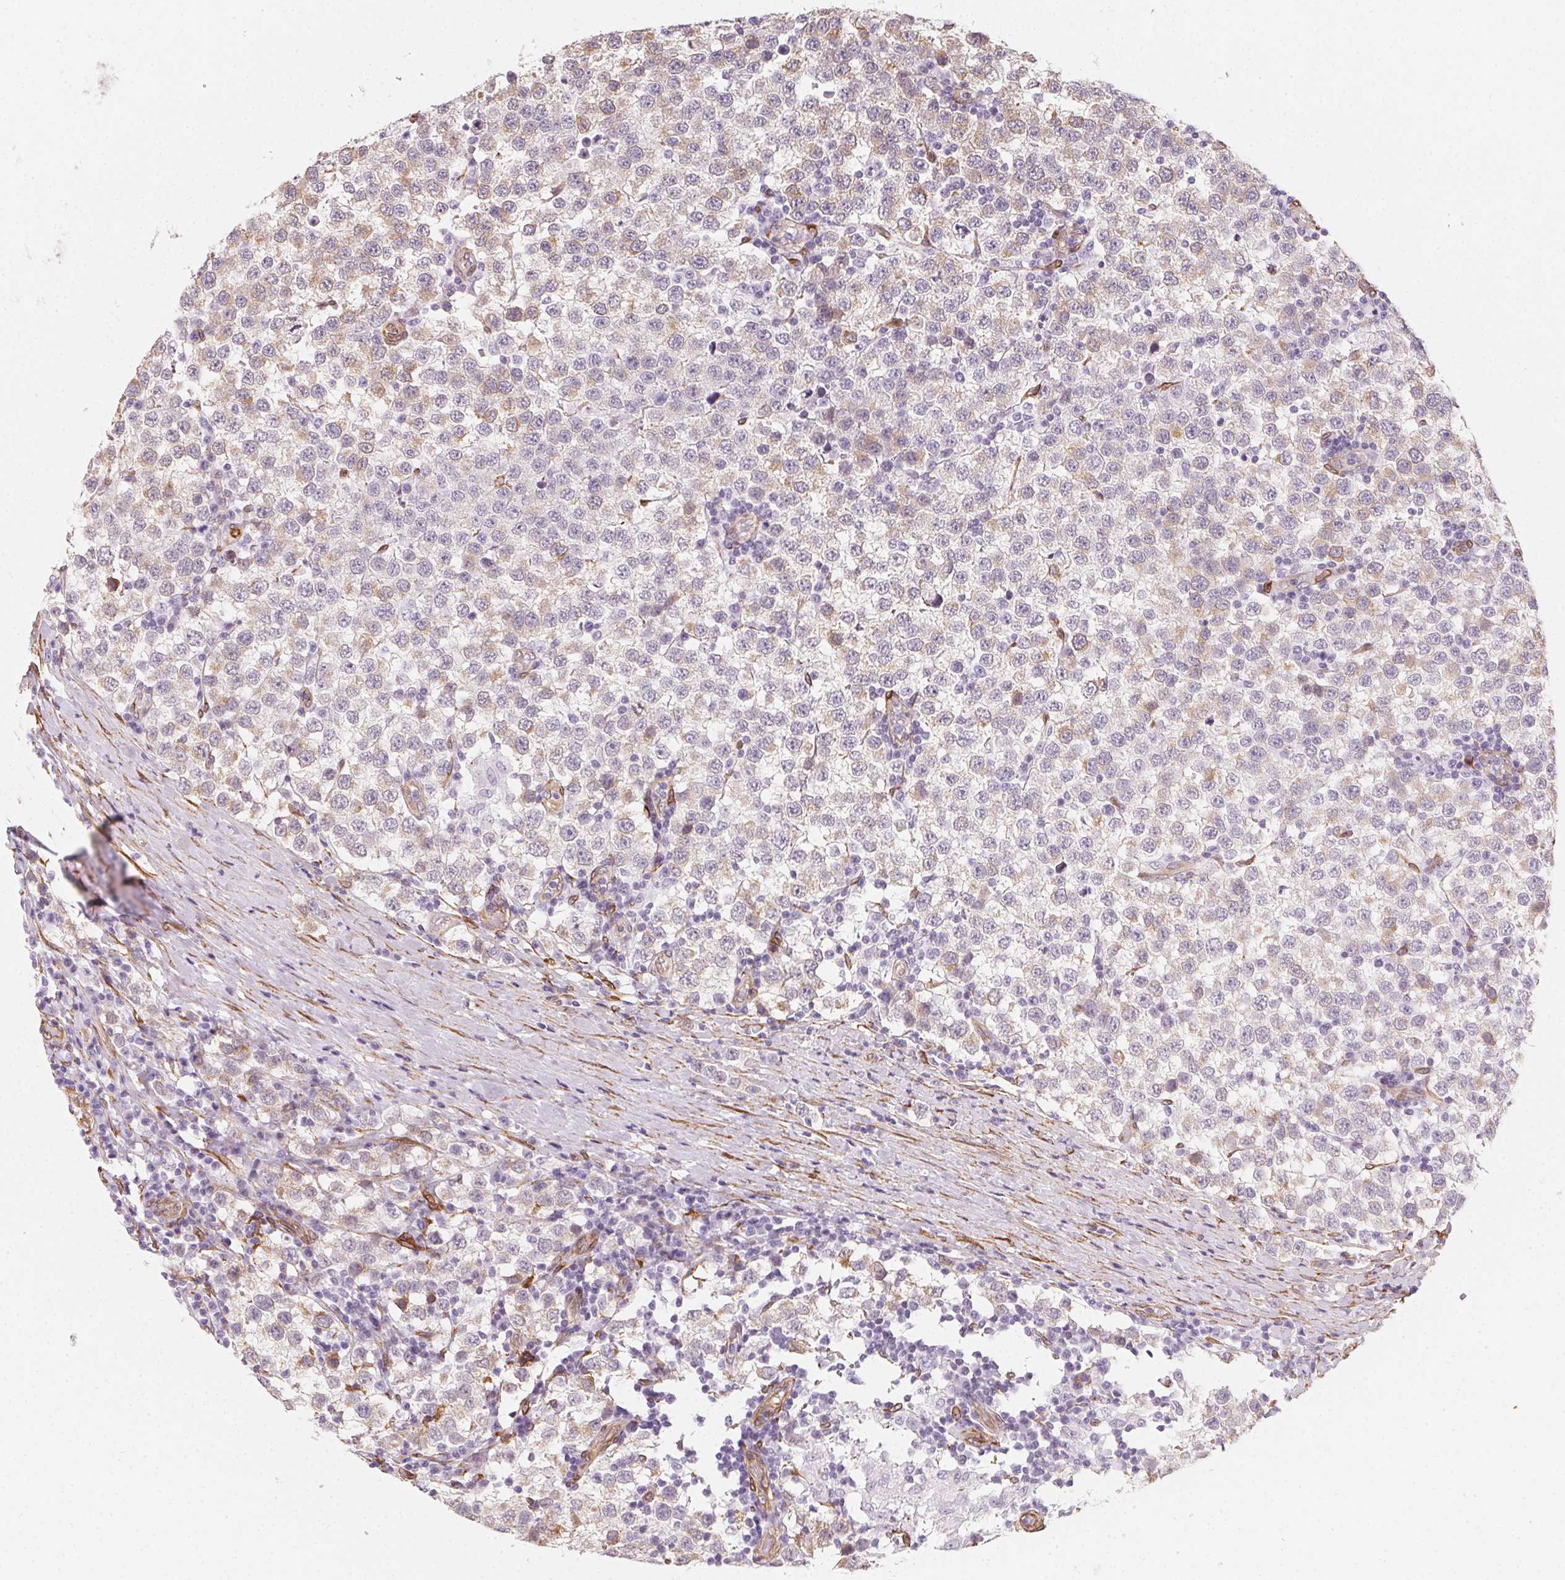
{"staining": {"intensity": "weak", "quantity": "<25%", "location": "cytoplasmic/membranous"}, "tissue": "testis cancer", "cell_type": "Tumor cells", "image_type": "cancer", "snomed": [{"axis": "morphology", "description": "Seminoma, NOS"}, {"axis": "topography", "description": "Testis"}], "caption": "There is no significant staining in tumor cells of testis cancer.", "gene": "RSBN1", "patient": {"sex": "male", "age": 34}}